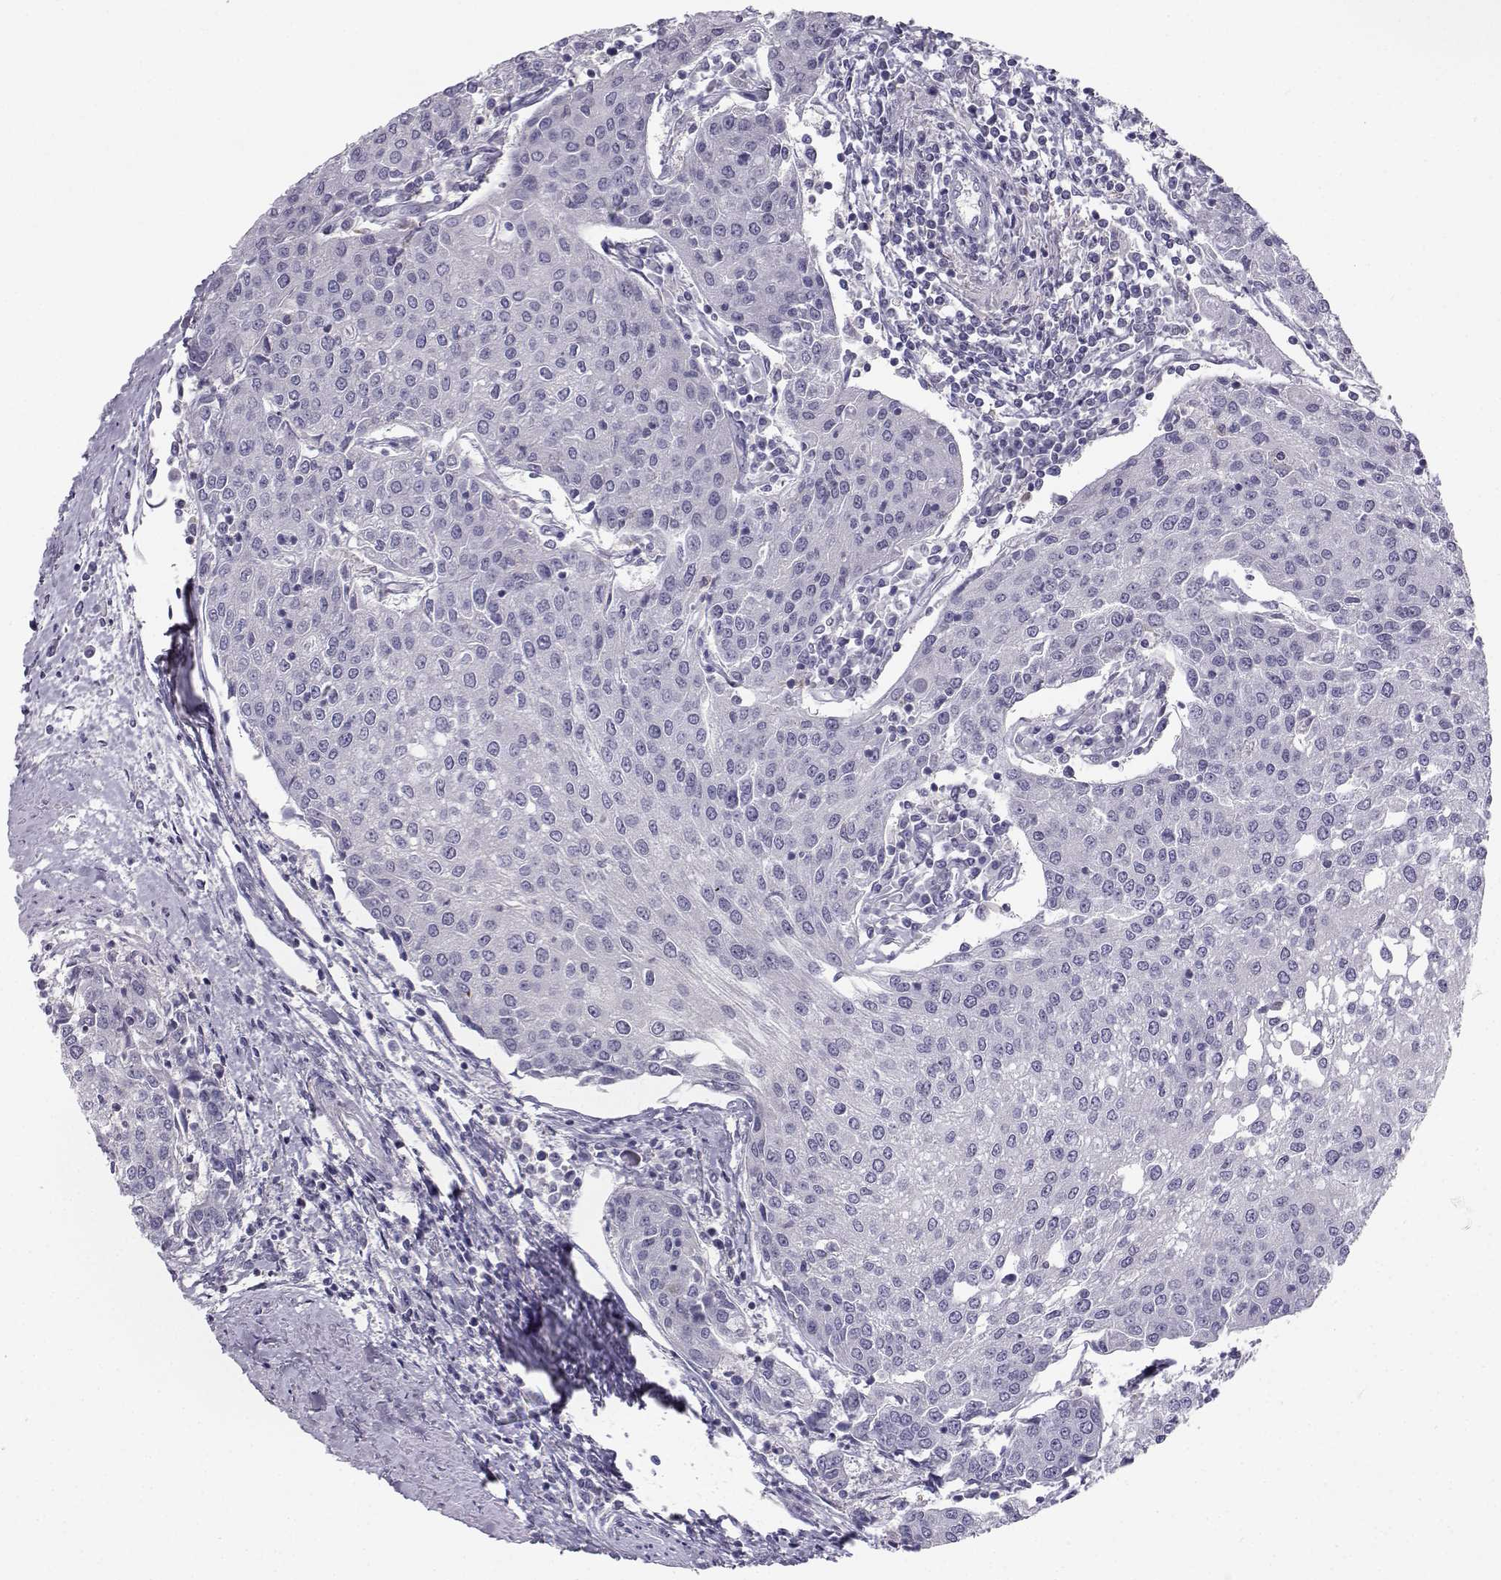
{"staining": {"intensity": "negative", "quantity": "none", "location": "none"}, "tissue": "urothelial cancer", "cell_type": "Tumor cells", "image_type": "cancer", "snomed": [{"axis": "morphology", "description": "Urothelial carcinoma, High grade"}, {"axis": "topography", "description": "Urinary bladder"}], "caption": "IHC histopathology image of neoplastic tissue: human high-grade urothelial carcinoma stained with DAB reveals no significant protein positivity in tumor cells.", "gene": "MROH7", "patient": {"sex": "female", "age": 85}}